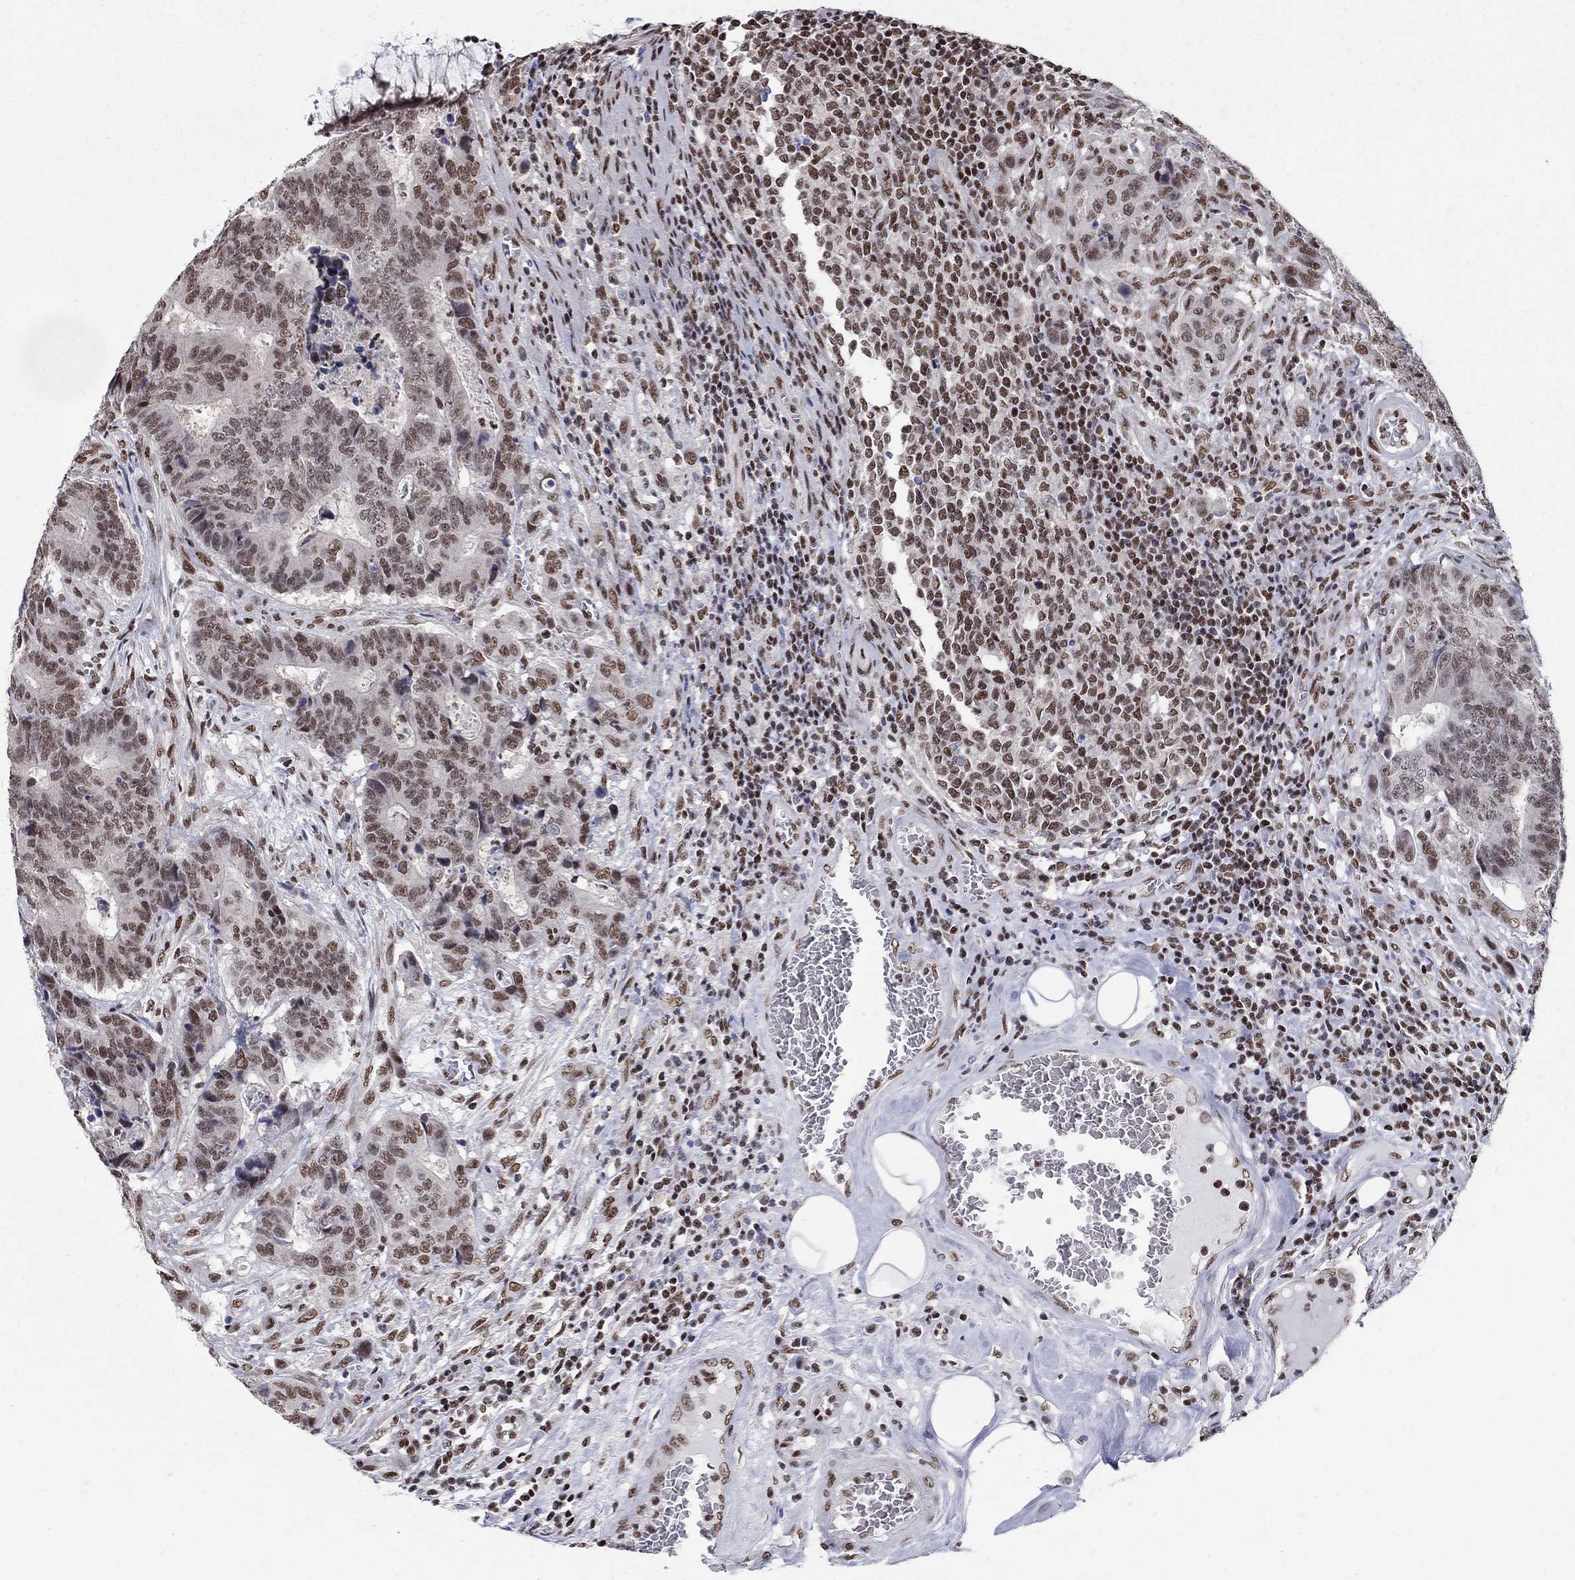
{"staining": {"intensity": "moderate", "quantity": "25%-75%", "location": "nuclear"}, "tissue": "colorectal cancer", "cell_type": "Tumor cells", "image_type": "cancer", "snomed": [{"axis": "morphology", "description": "Adenocarcinoma, NOS"}, {"axis": "topography", "description": "Colon"}], "caption": "IHC histopathology image of colorectal adenocarcinoma stained for a protein (brown), which shows medium levels of moderate nuclear staining in approximately 25%-75% of tumor cells.", "gene": "FBXO16", "patient": {"sex": "female", "age": 48}}